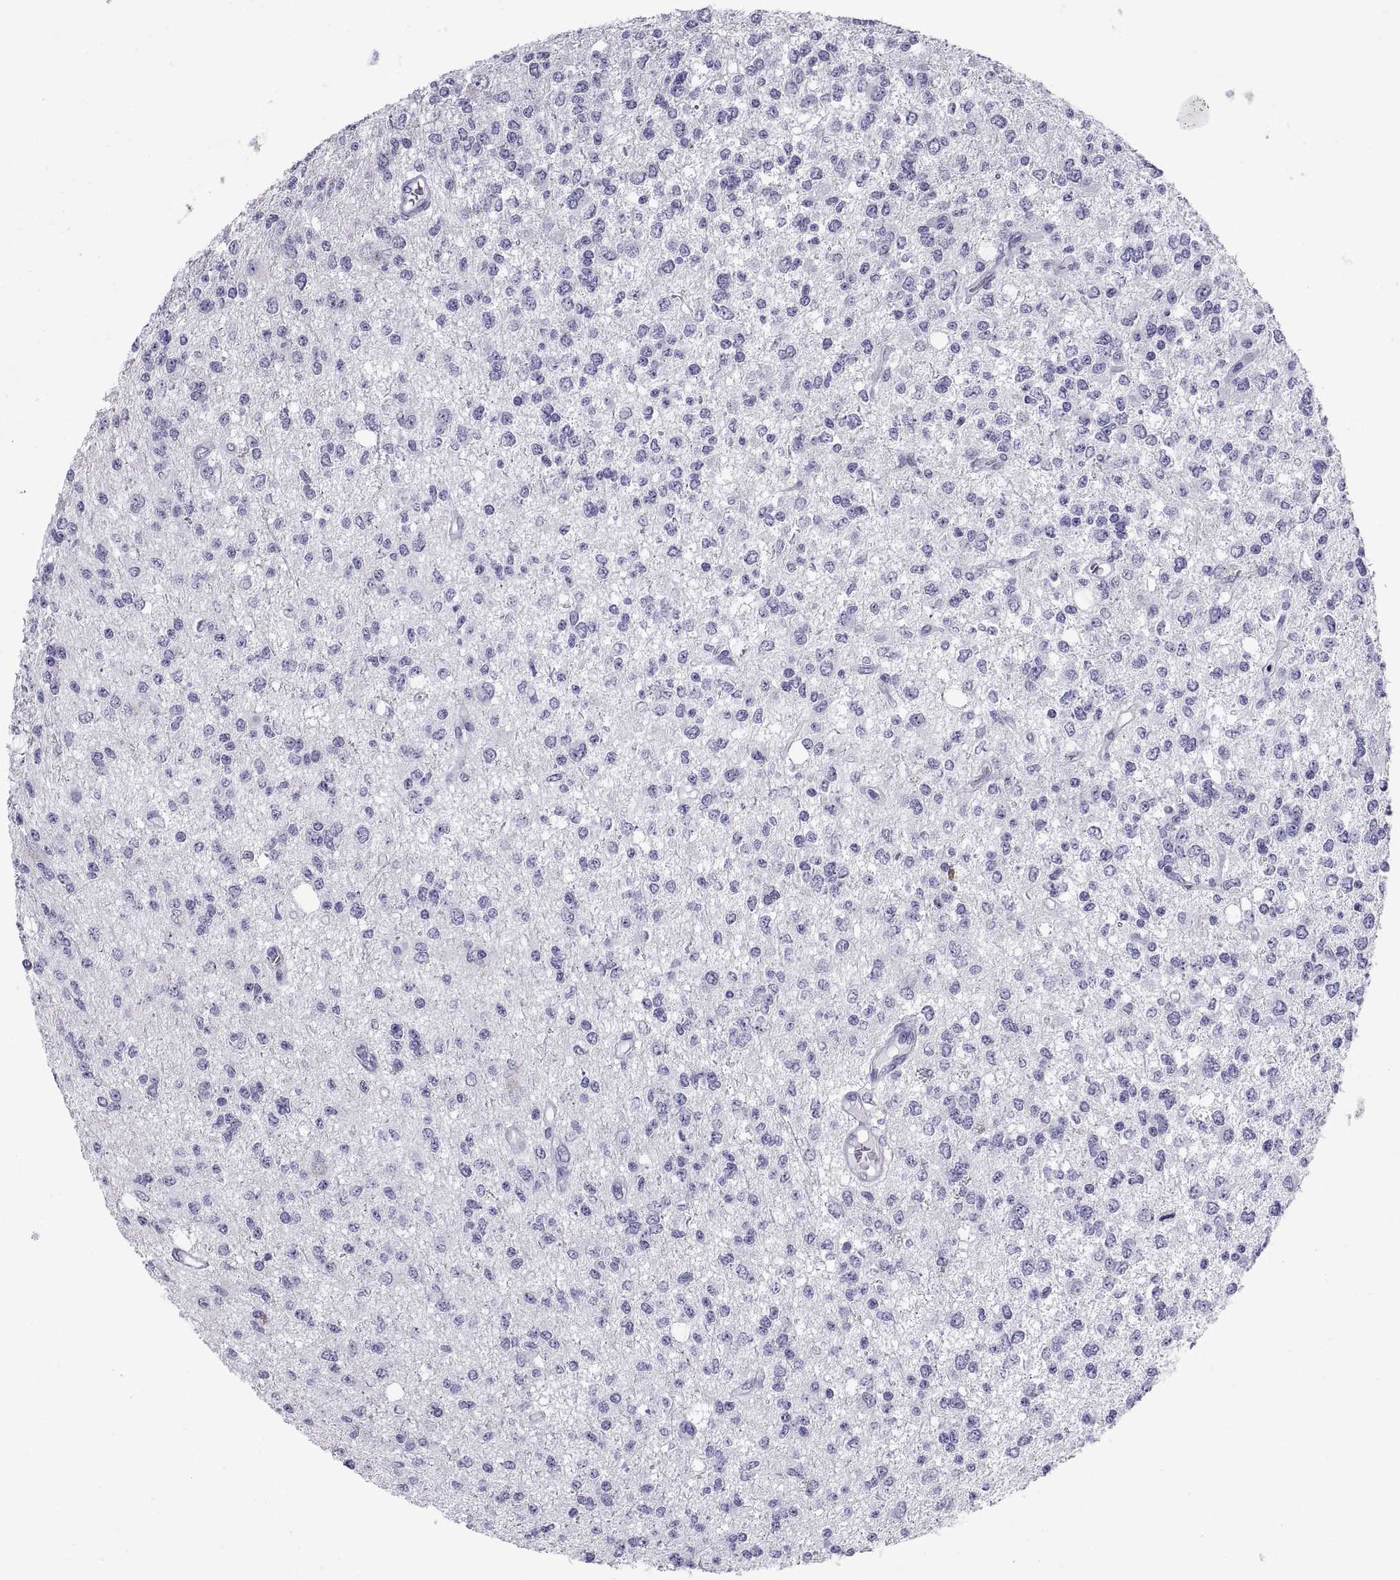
{"staining": {"intensity": "negative", "quantity": "none", "location": "none"}, "tissue": "glioma", "cell_type": "Tumor cells", "image_type": "cancer", "snomed": [{"axis": "morphology", "description": "Glioma, malignant, Low grade"}, {"axis": "topography", "description": "Brain"}], "caption": "IHC photomicrograph of neoplastic tissue: human glioma stained with DAB displays no significant protein staining in tumor cells.", "gene": "CT47A10", "patient": {"sex": "male", "age": 67}}